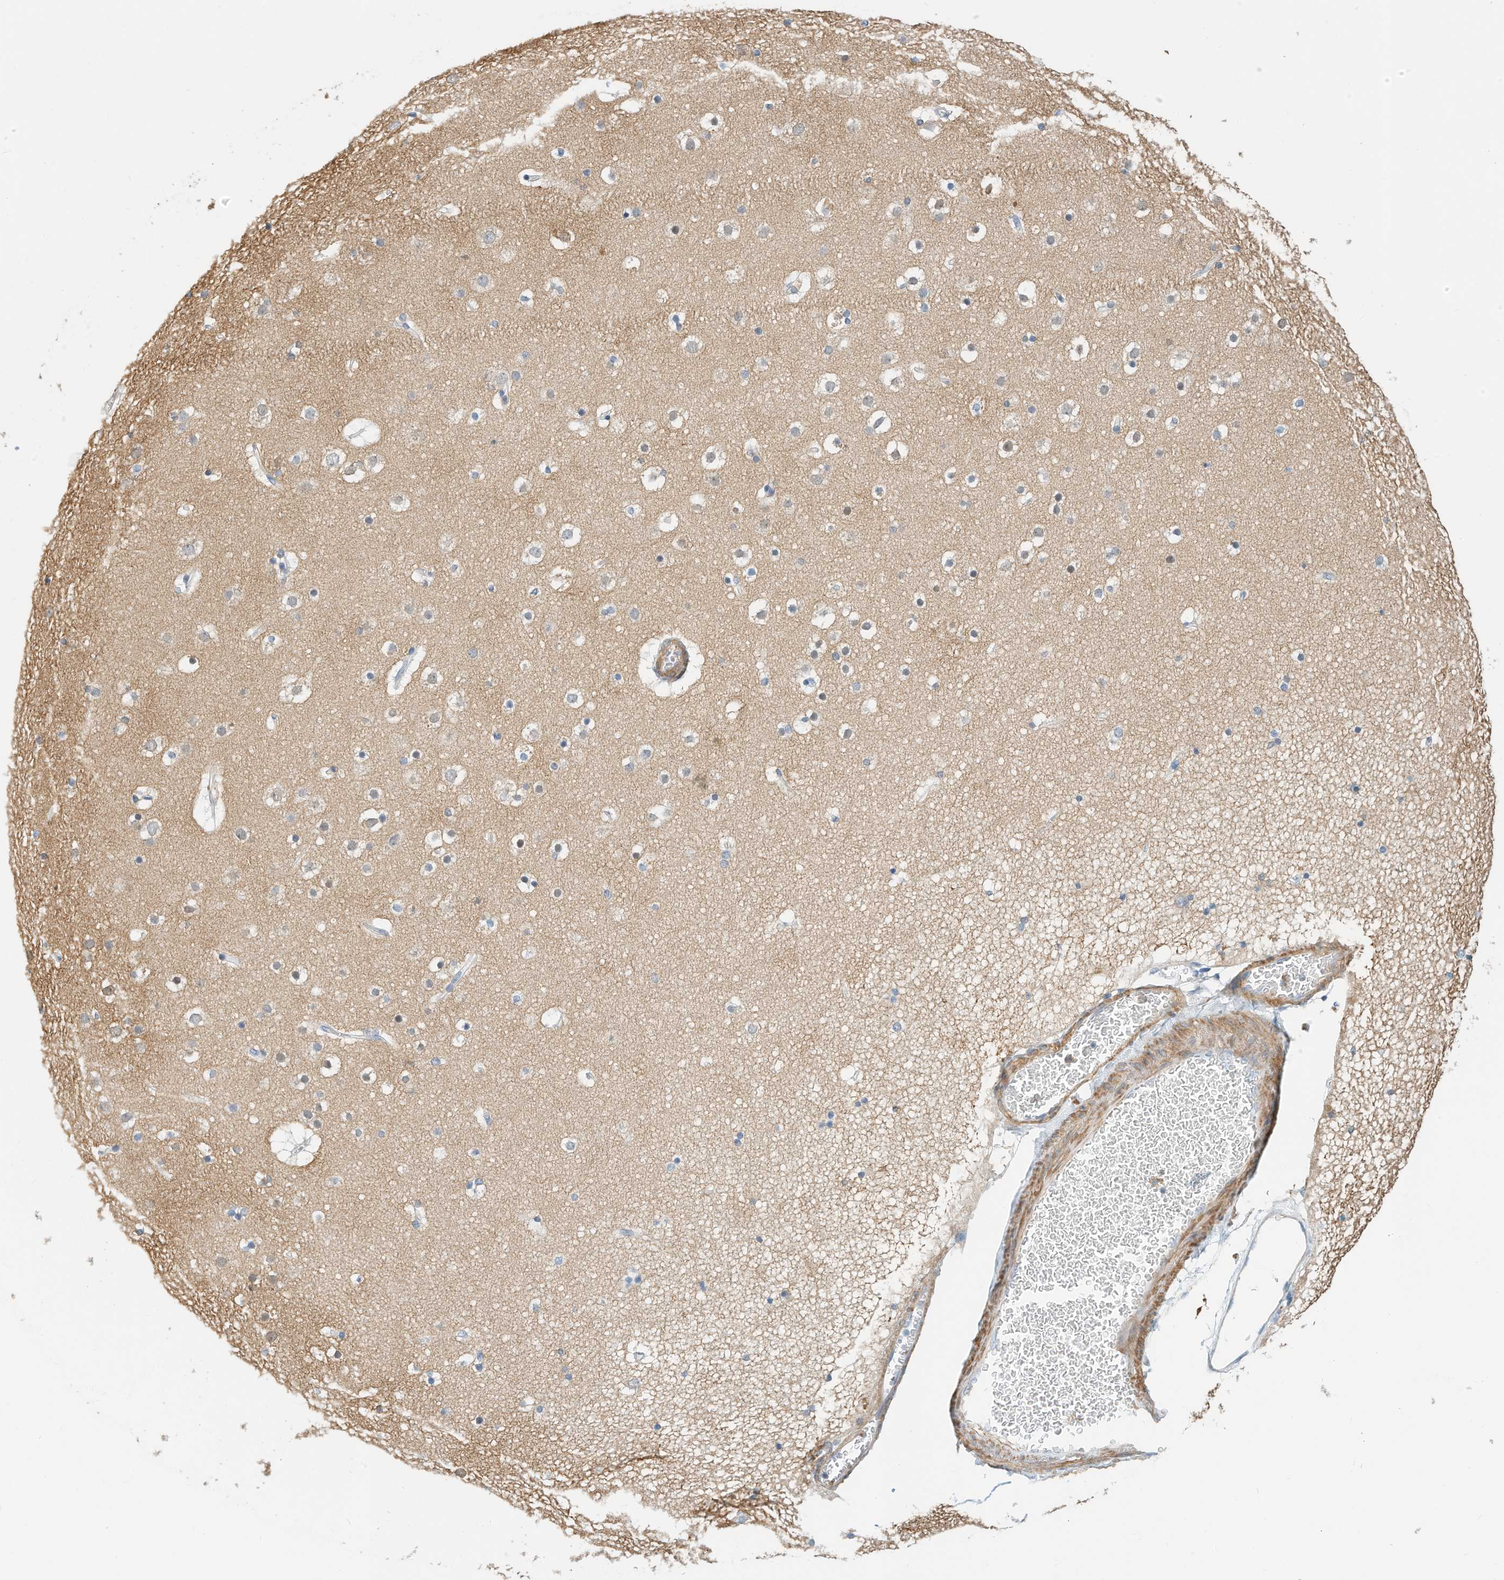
{"staining": {"intensity": "negative", "quantity": "none", "location": "none"}, "tissue": "cerebral cortex", "cell_type": "Endothelial cells", "image_type": "normal", "snomed": [{"axis": "morphology", "description": "Normal tissue, NOS"}, {"axis": "topography", "description": "Cerebral cortex"}], "caption": "Endothelial cells show no significant protein expression in unremarkable cerebral cortex.", "gene": "MICAL1", "patient": {"sex": "male", "age": 57}}